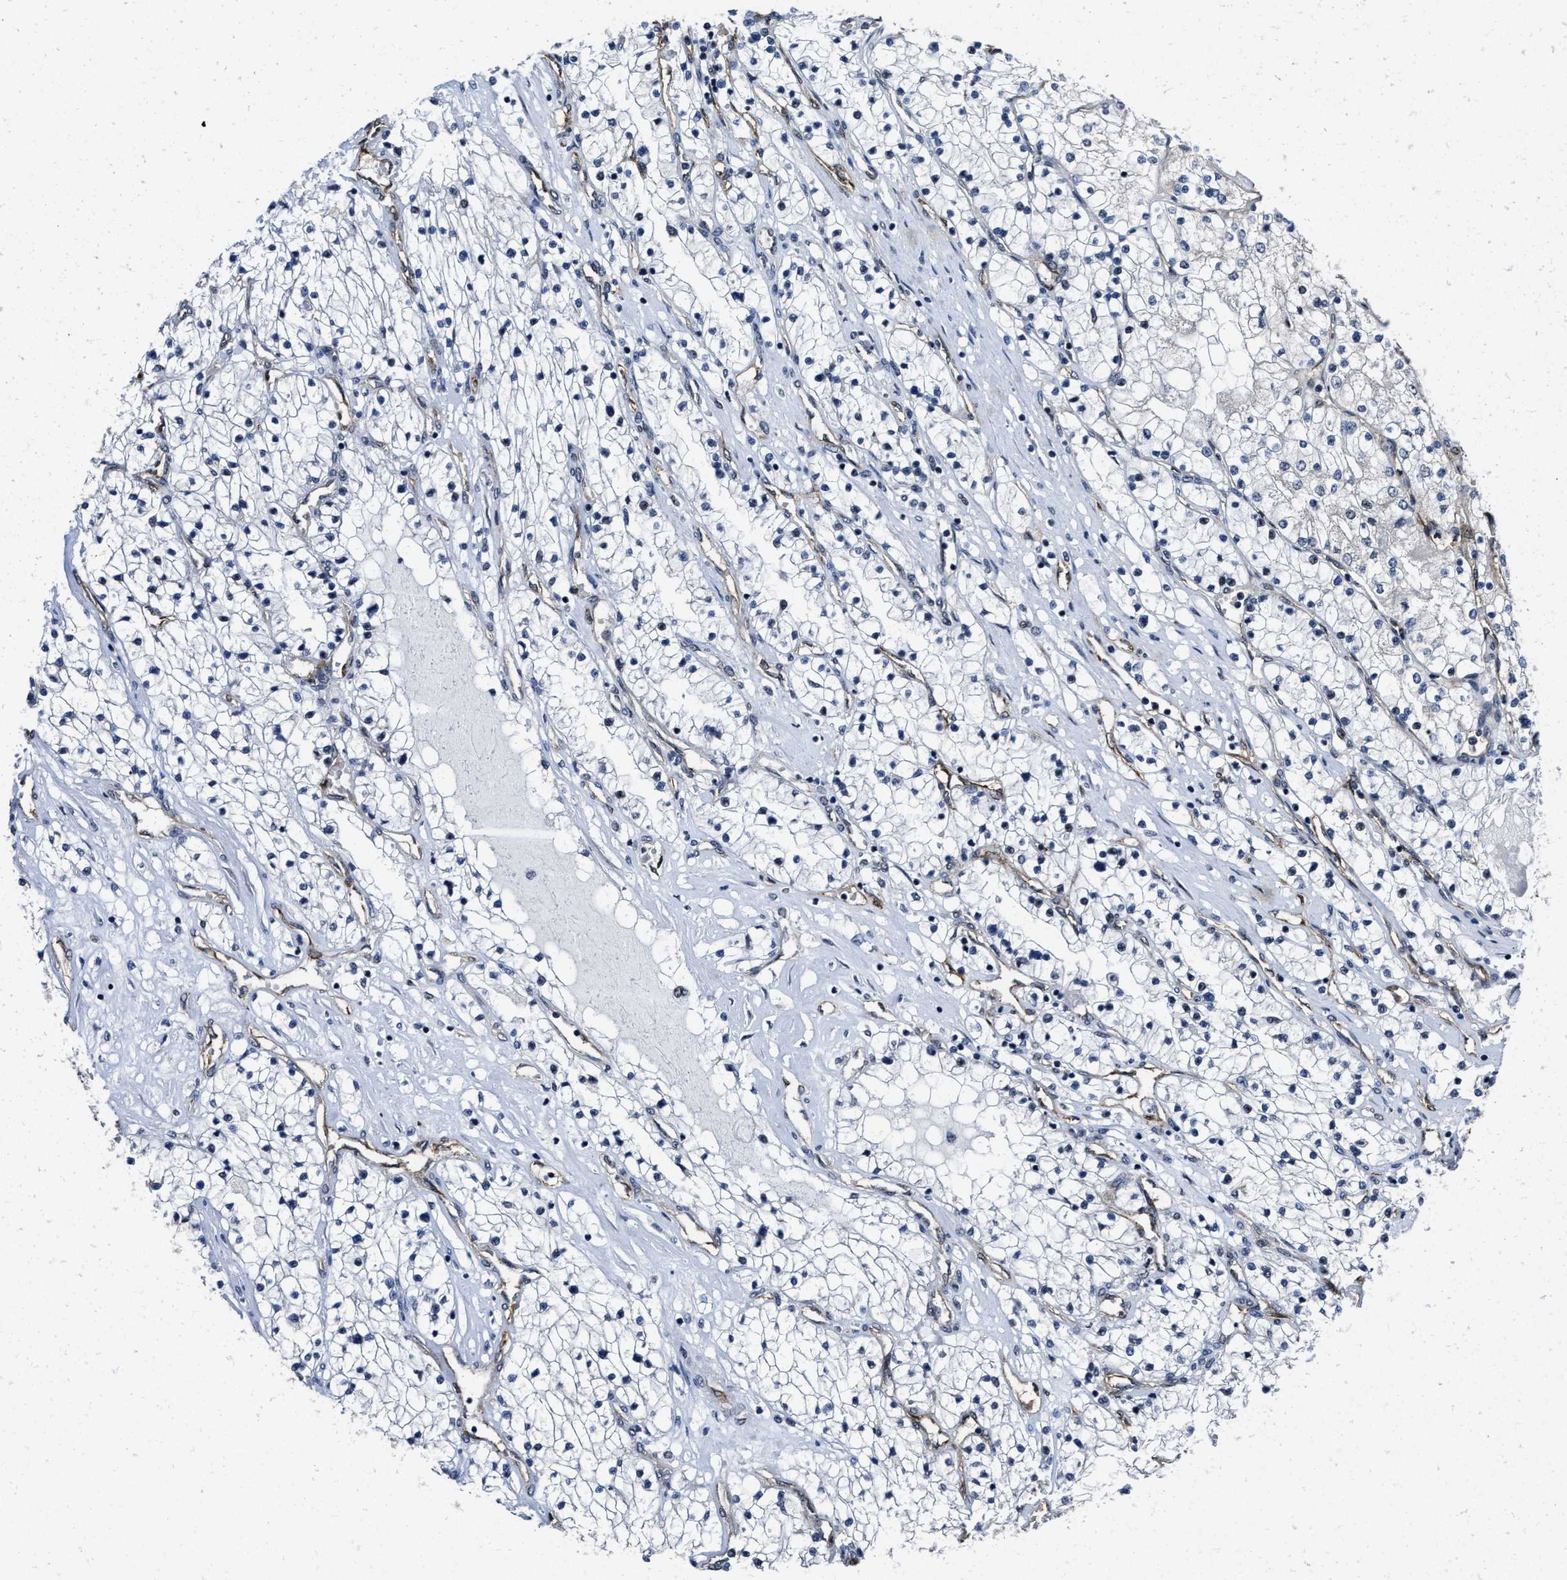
{"staining": {"intensity": "negative", "quantity": "none", "location": "none"}, "tissue": "renal cancer", "cell_type": "Tumor cells", "image_type": "cancer", "snomed": [{"axis": "morphology", "description": "Adenocarcinoma, NOS"}, {"axis": "topography", "description": "Kidney"}], "caption": "DAB immunohistochemical staining of human renal adenocarcinoma exhibits no significant positivity in tumor cells.", "gene": "MARCKSL1", "patient": {"sex": "male", "age": 68}}